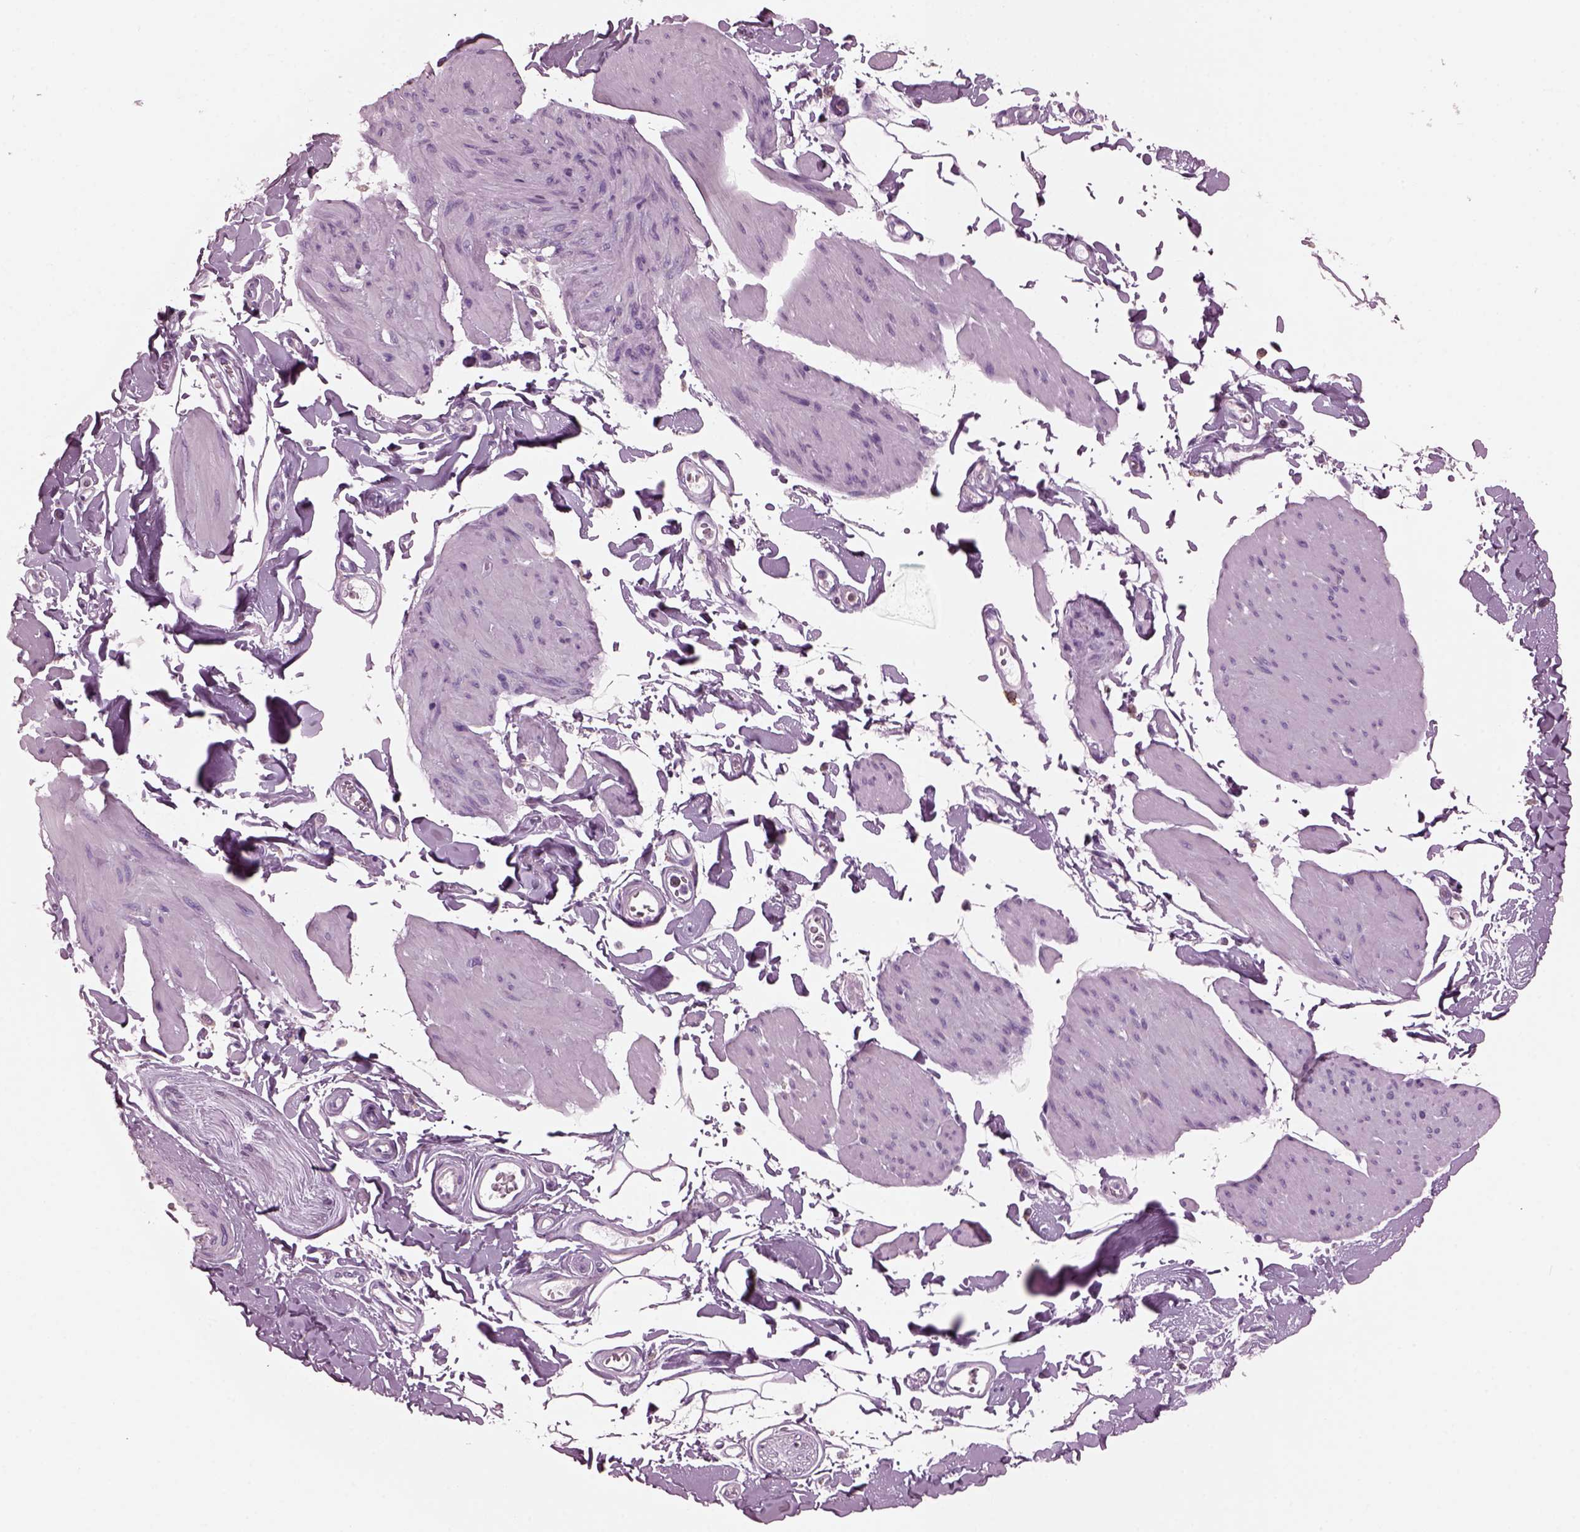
{"staining": {"intensity": "negative", "quantity": "none", "location": "none"}, "tissue": "smooth muscle", "cell_type": "Smooth muscle cells", "image_type": "normal", "snomed": [{"axis": "morphology", "description": "Normal tissue, NOS"}, {"axis": "topography", "description": "Adipose tissue"}, {"axis": "topography", "description": "Smooth muscle"}, {"axis": "topography", "description": "Peripheral nerve tissue"}], "caption": "An image of smooth muscle stained for a protein exhibits no brown staining in smooth muscle cells.", "gene": "SHTN1", "patient": {"sex": "male", "age": 83}}